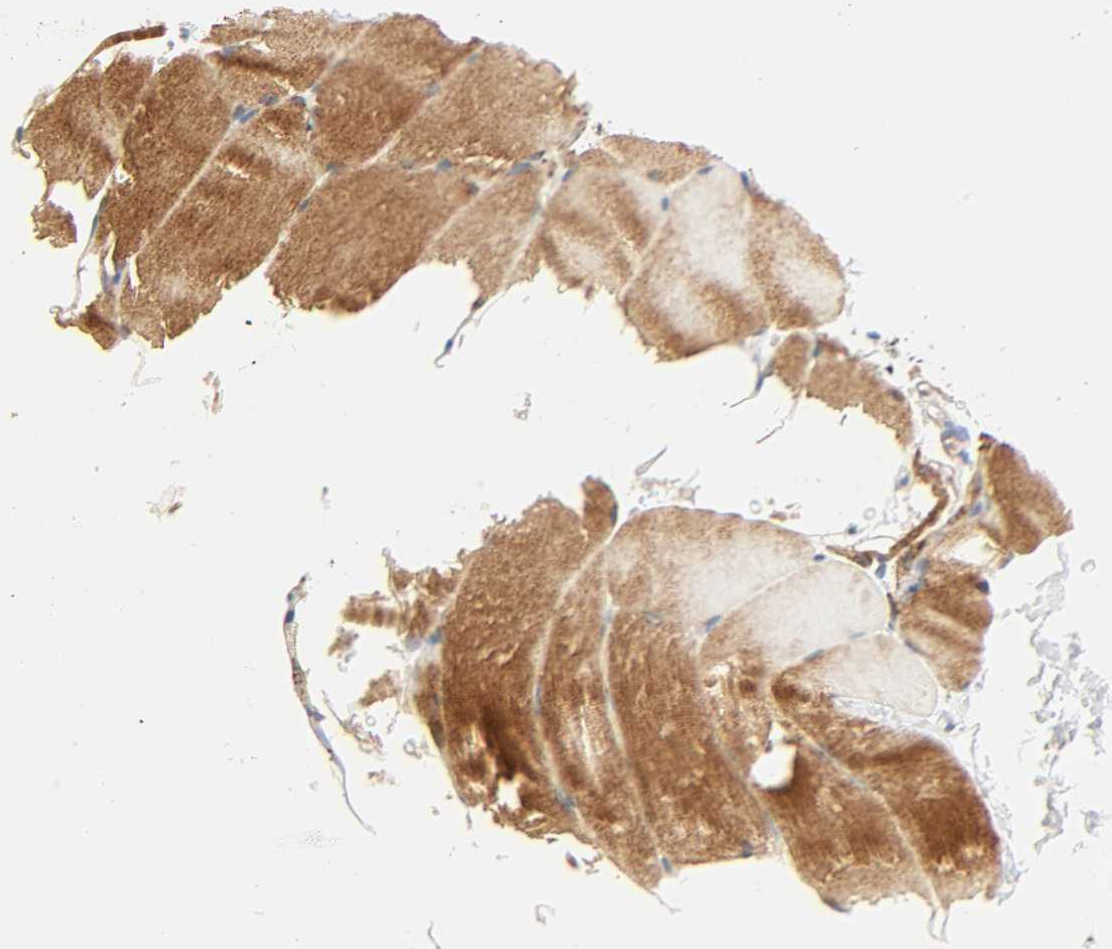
{"staining": {"intensity": "moderate", "quantity": ">75%", "location": "cytoplasmic/membranous"}, "tissue": "skeletal muscle", "cell_type": "Myocytes", "image_type": "normal", "snomed": [{"axis": "morphology", "description": "Normal tissue, NOS"}, {"axis": "topography", "description": "Skeletal muscle"}, {"axis": "topography", "description": "Parathyroid gland"}], "caption": "Protein staining of normal skeletal muscle demonstrates moderate cytoplasmic/membranous staining in approximately >75% of myocytes. (Brightfield microscopy of DAB IHC at high magnification).", "gene": "CAMK2A", "patient": {"sex": "female", "age": 37}}